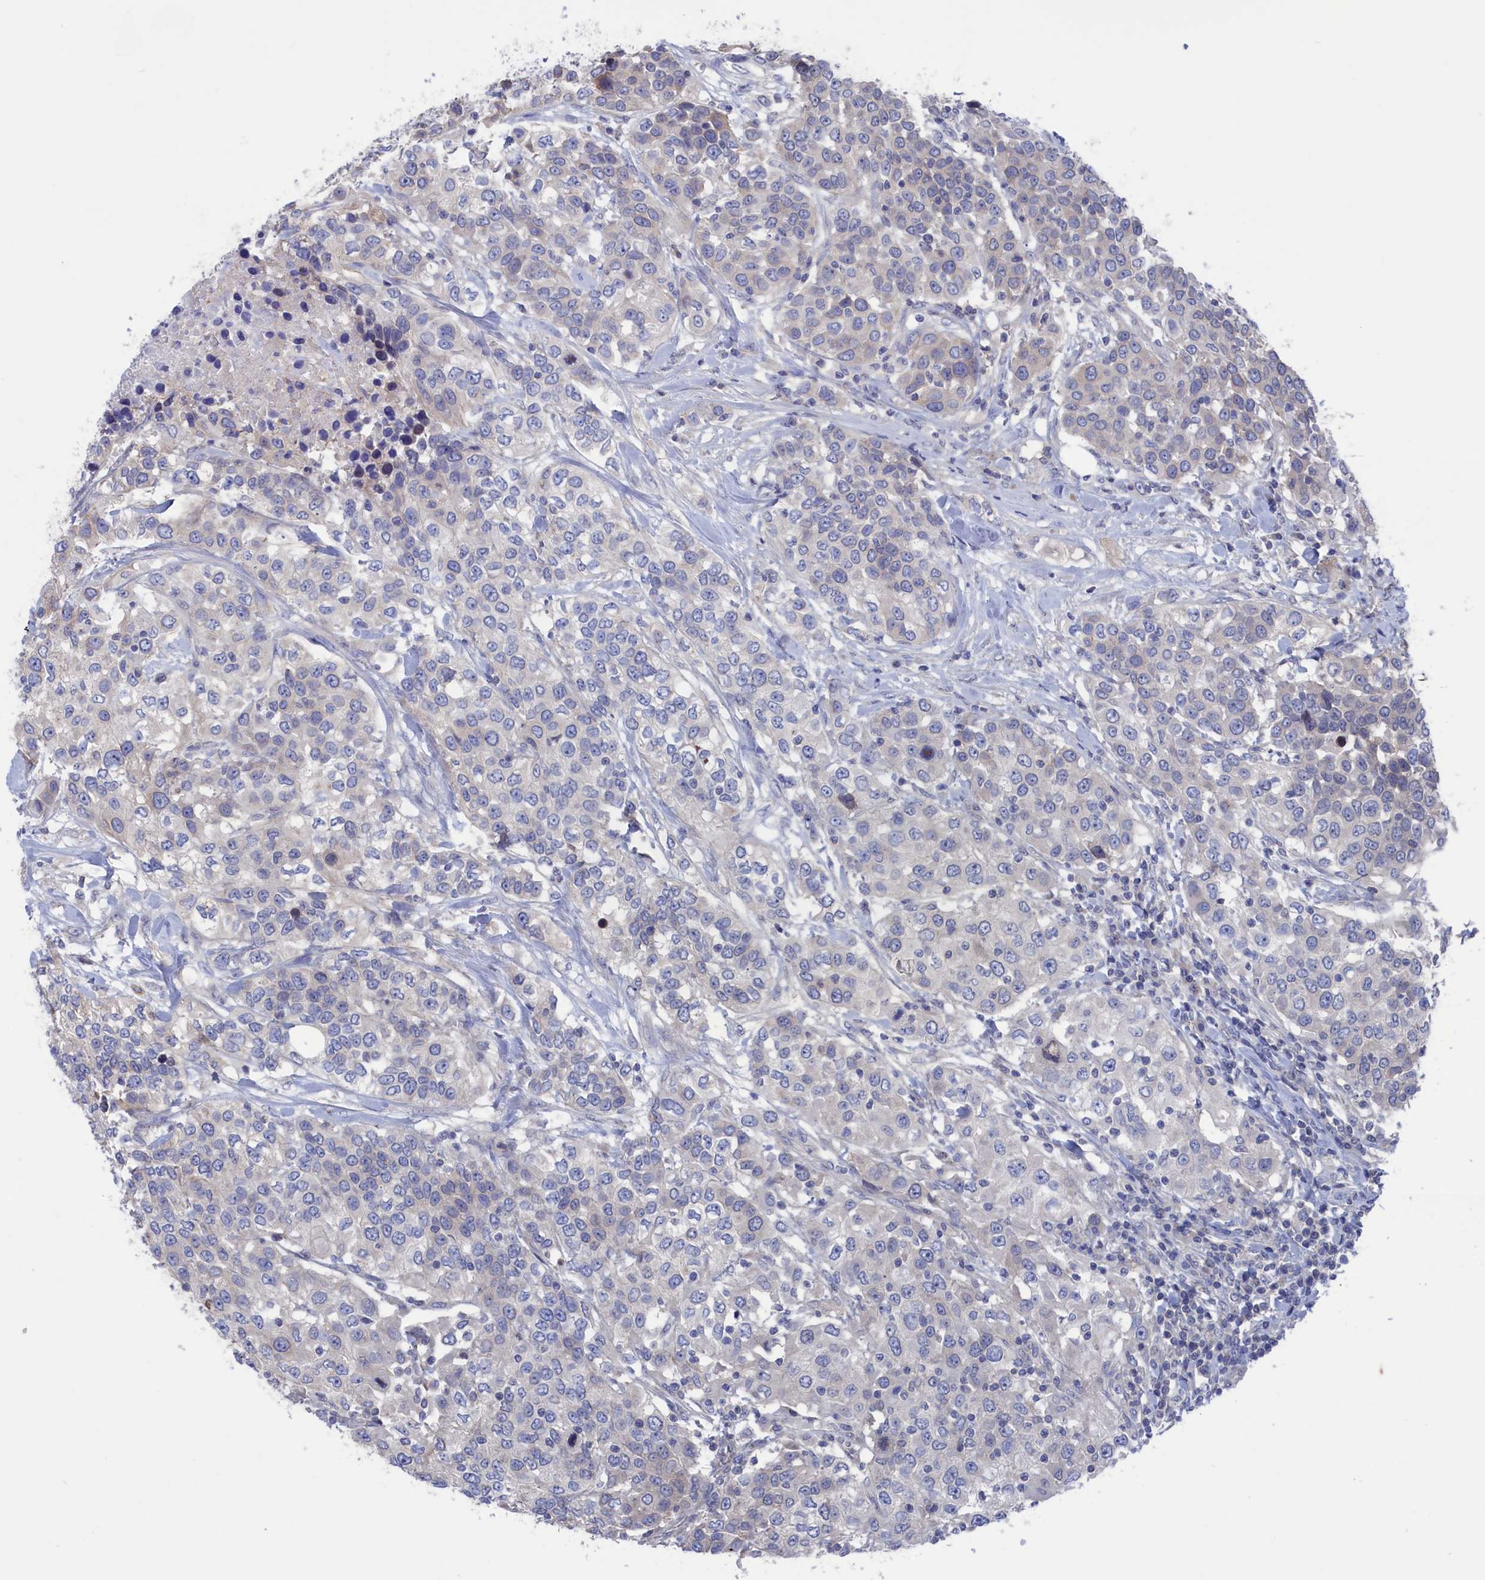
{"staining": {"intensity": "negative", "quantity": "none", "location": "none"}, "tissue": "urothelial cancer", "cell_type": "Tumor cells", "image_type": "cancer", "snomed": [{"axis": "morphology", "description": "Urothelial carcinoma, High grade"}, {"axis": "topography", "description": "Urinary bladder"}], "caption": "IHC image of neoplastic tissue: urothelial cancer stained with DAB (3,3'-diaminobenzidine) exhibits no significant protein staining in tumor cells. (Immunohistochemistry, brightfield microscopy, high magnification).", "gene": "NUTF2", "patient": {"sex": "female", "age": 80}}